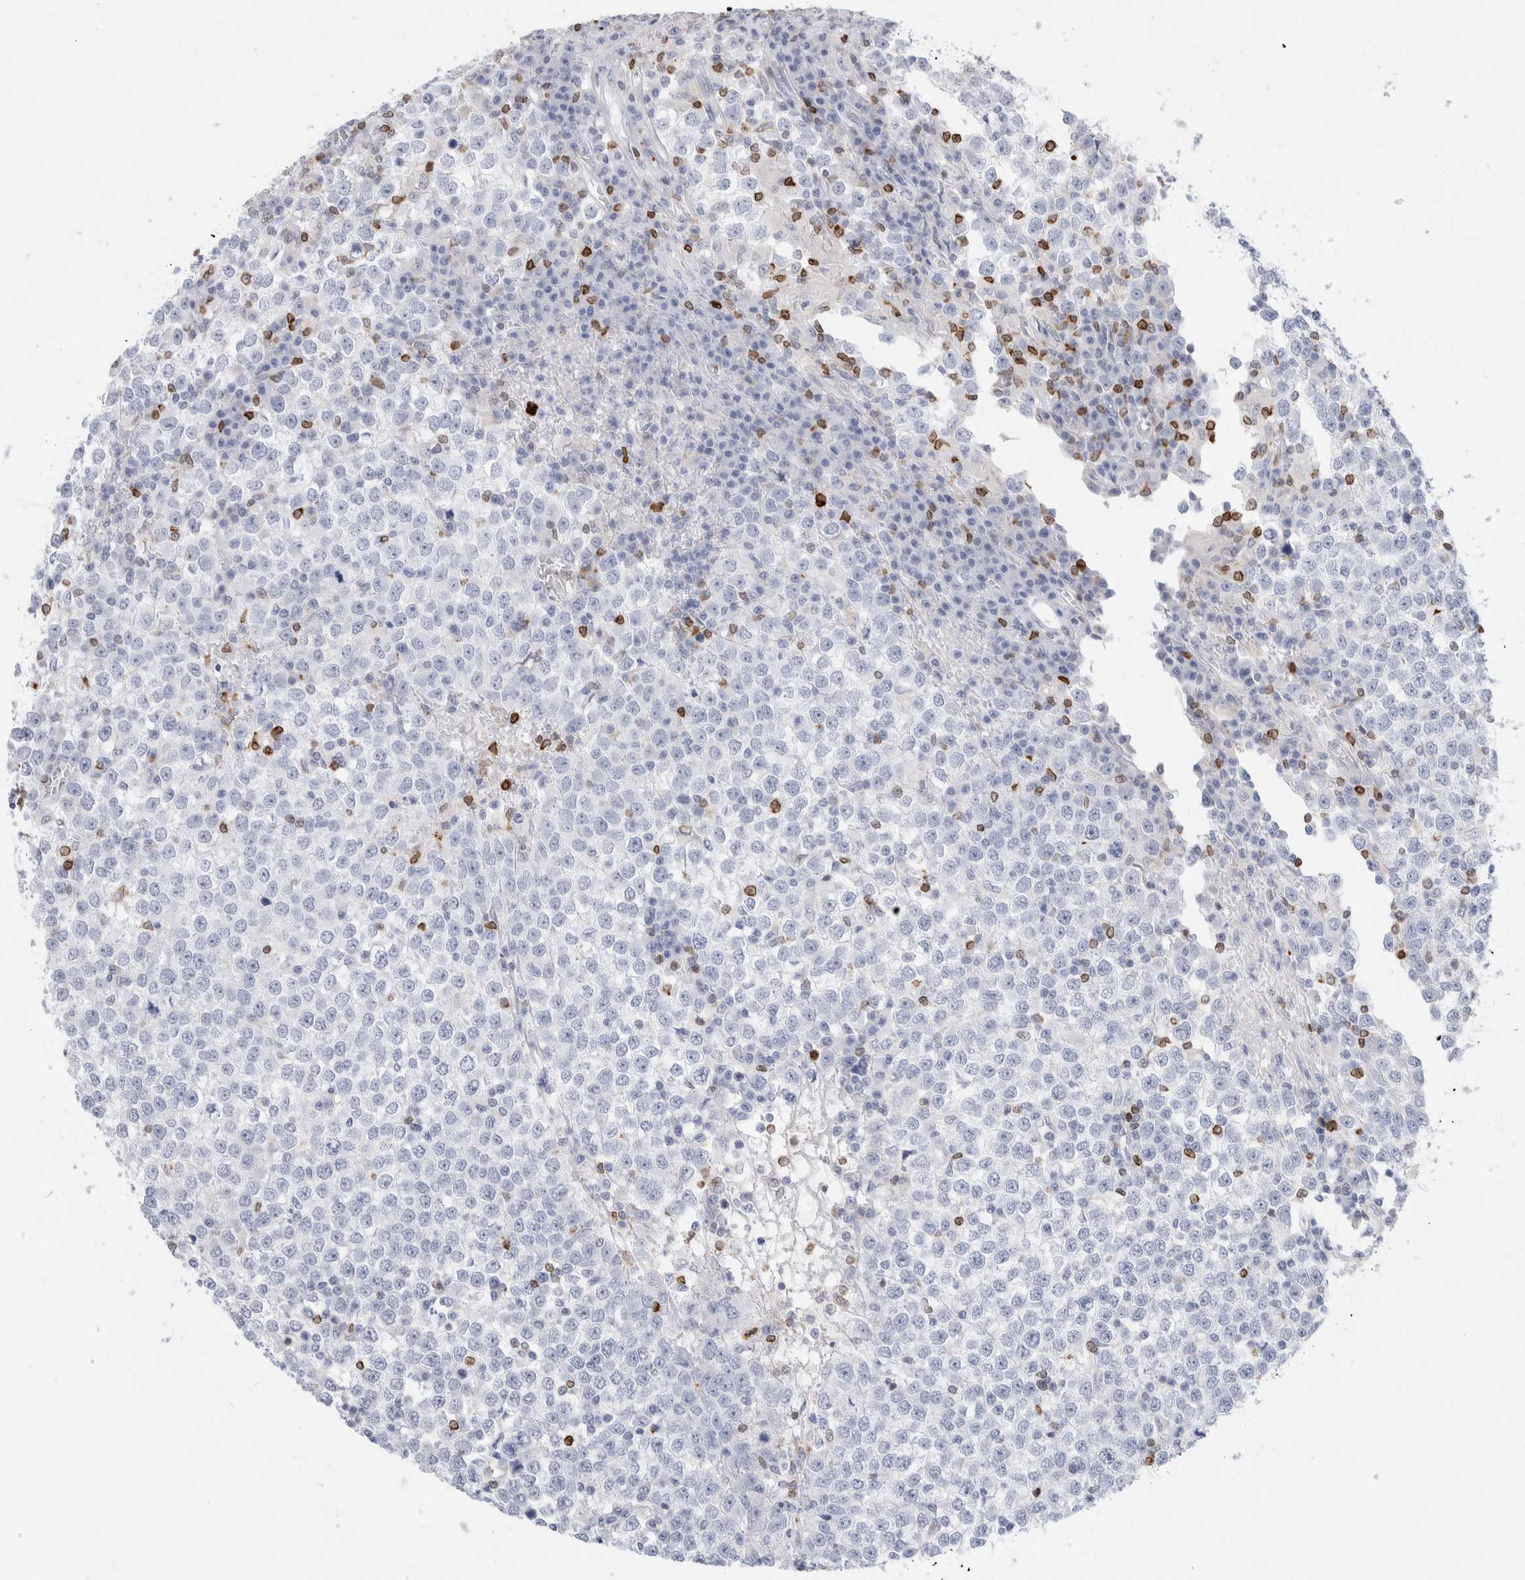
{"staining": {"intensity": "negative", "quantity": "none", "location": "none"}, "tissue": "testis cancer", "cell_type": "Tumor cells", "image_type": "cancer", "snomed": [{"axis": "morphology", "description": "Seminoma, NOS"}, {"axis": "topography", "description": "Testis"}], "caption": "Tumor cells show no significant protein expression in seminoma (testis).", "gene": "ALOX5AP", "patient": {"sex": "male", "age": 65}}